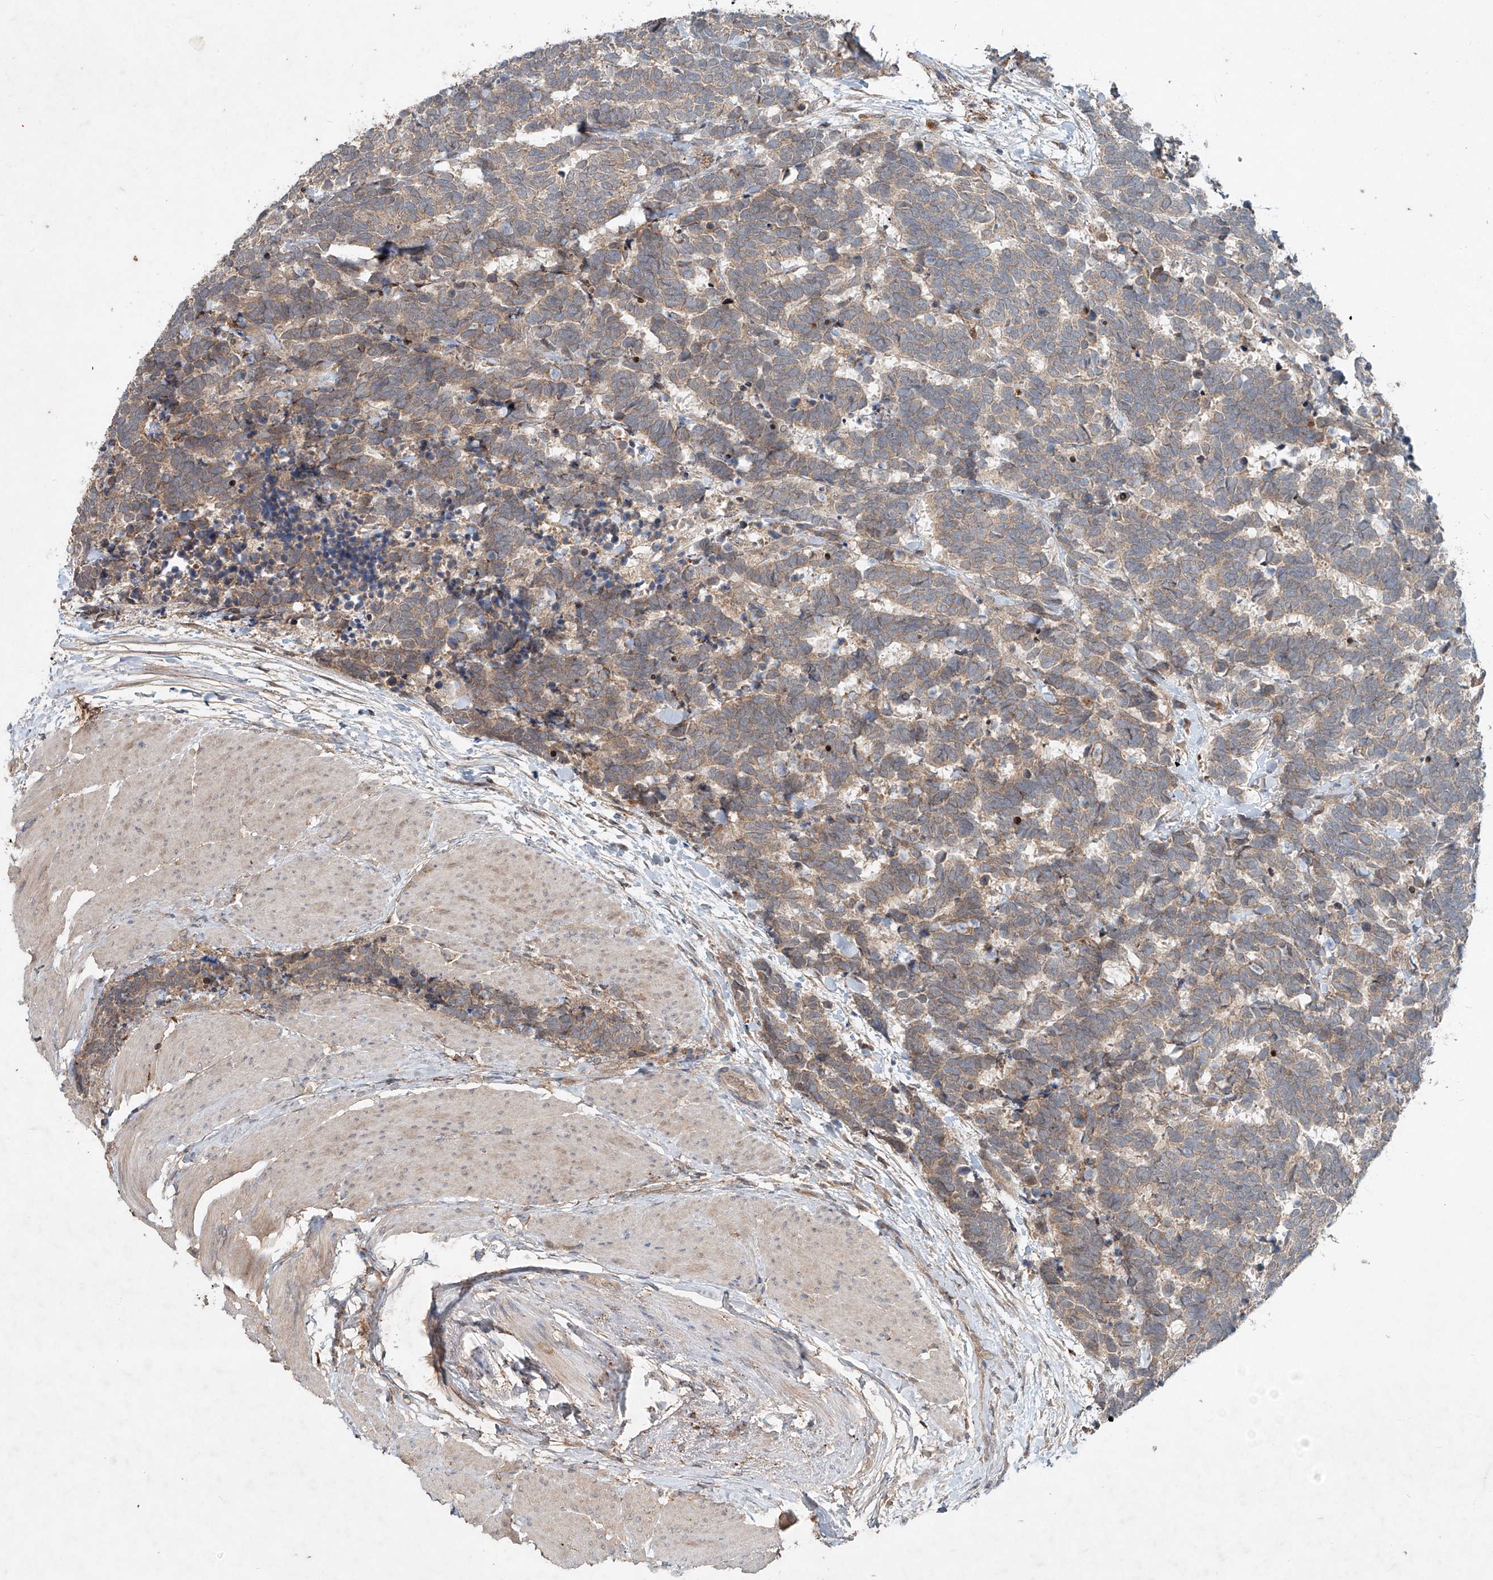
{"staining": {"intensity": "weak", "quantity": ">75%", "location": "cytoplasmic/membranous"}, "tissue": "carcinoid", "cell_type": "Tumor cells", "image_type": "cancer", "snomed": [{"axis": "morphology", "description": "Carcinoma, NOS"}, {"axis": "morphology", "description": "Carcinoid, malignant, NOS"}, {"axis": "topography", "description": "Urinary bladder"}], "caption": "Carcinoid (malignant) was stained to show a protein in brown. There is low levels of weak cytoplasmic/membranous positivity in approximately >75% of tumor cells.", "gene": "IER5", "patient": {"sex": "male", "age": 57}}